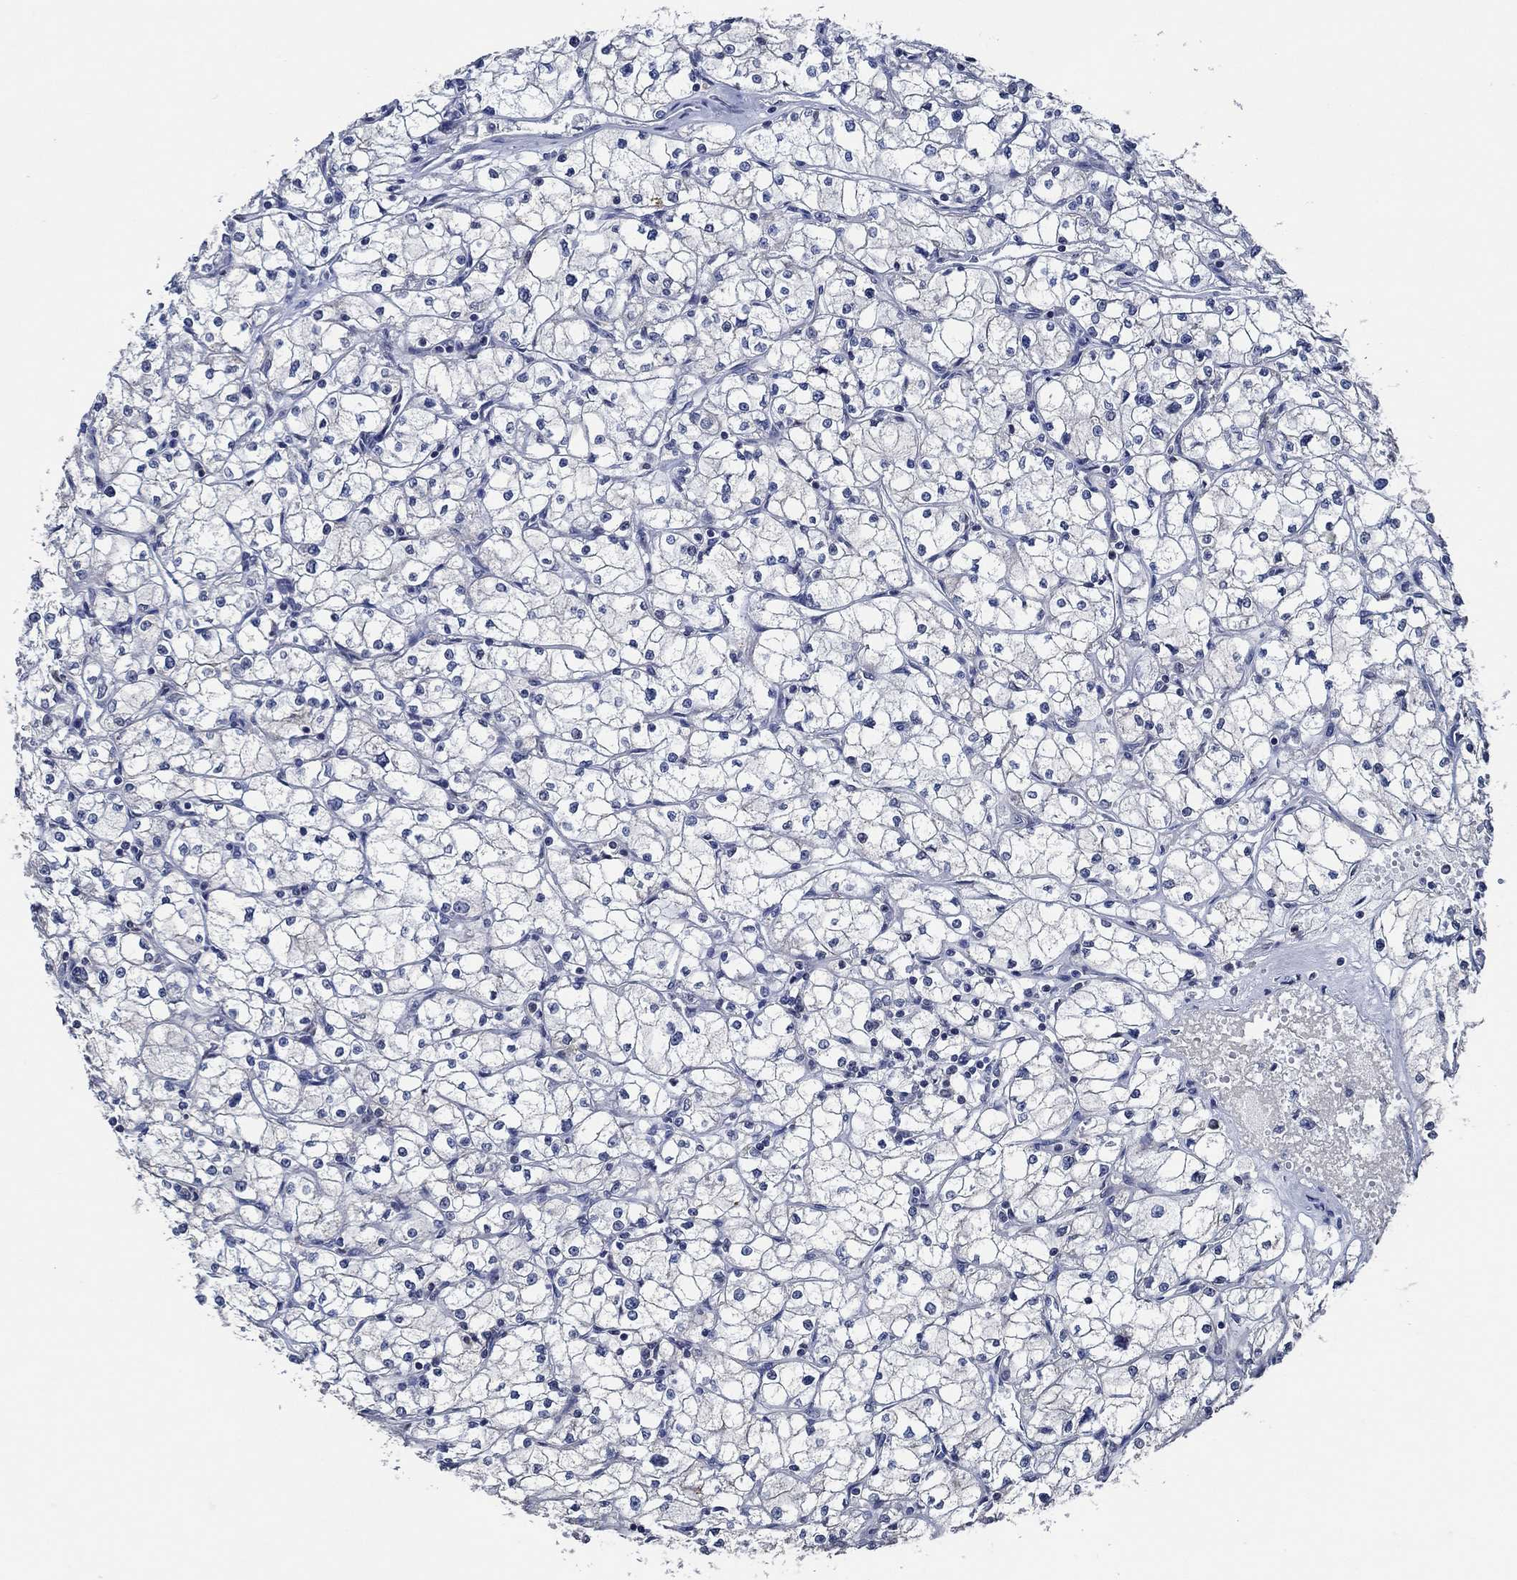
{"staining": {"intensity": "negative", "quantity": "none", "location": "none"}, "tissue": "renal cancer", "cell_type": "Tumor cells", "image_type": "cancer", "snomed": [{"axis": "morphology", "description": "Adenocarcinoma, NOS"}, {"axis": "topography", "description": "Kidney"}], "caption": "This is an immunohistochemistry (IHC) photomicrograph of human renal cancer. There is no positivity in tumor cells.", "gene": "DACT1", "patient": {"sex": "male", "age": 67}}